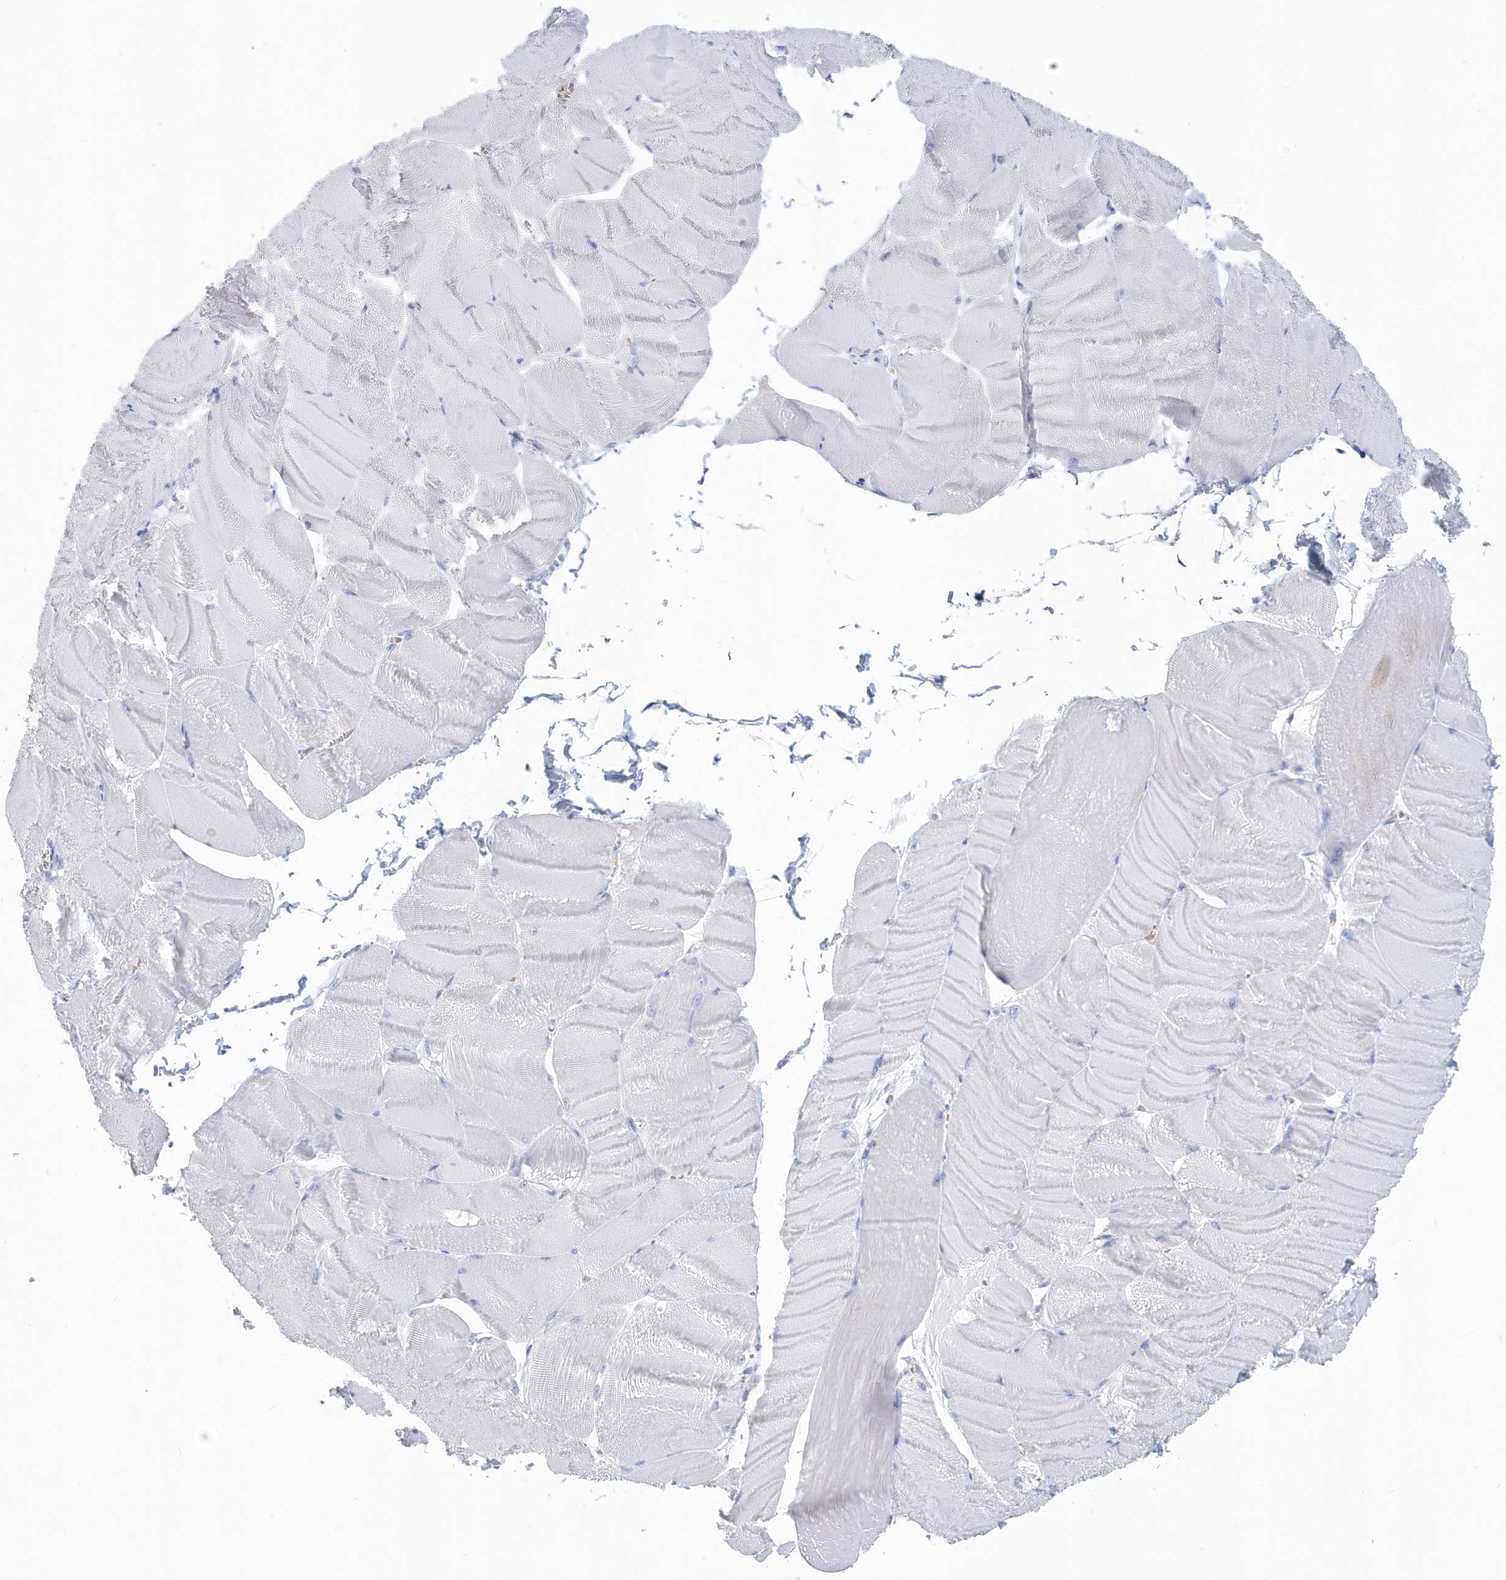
{"staining": {"intensity": "negative", "quantity": "none", "location": "none"}, "tissue": "skeletal muscle", "cell_type": "Myocytes", "image_type": "normal", "snomed": [{"axis": "morphology", "description": "Normal tissue, NOS"}, {"axis": "morphology", "description": "Basal cell carcinoma"}, {"axis": "topography", "description": "Skeletal muscle"}], "caption": "IHC image of normal skeletal muscle: skeletal muscle stained with DAB displays no significant protein positivity in myocytes.", "gene": "HBA2", "patient": {"sex": "female", "age": 64}}